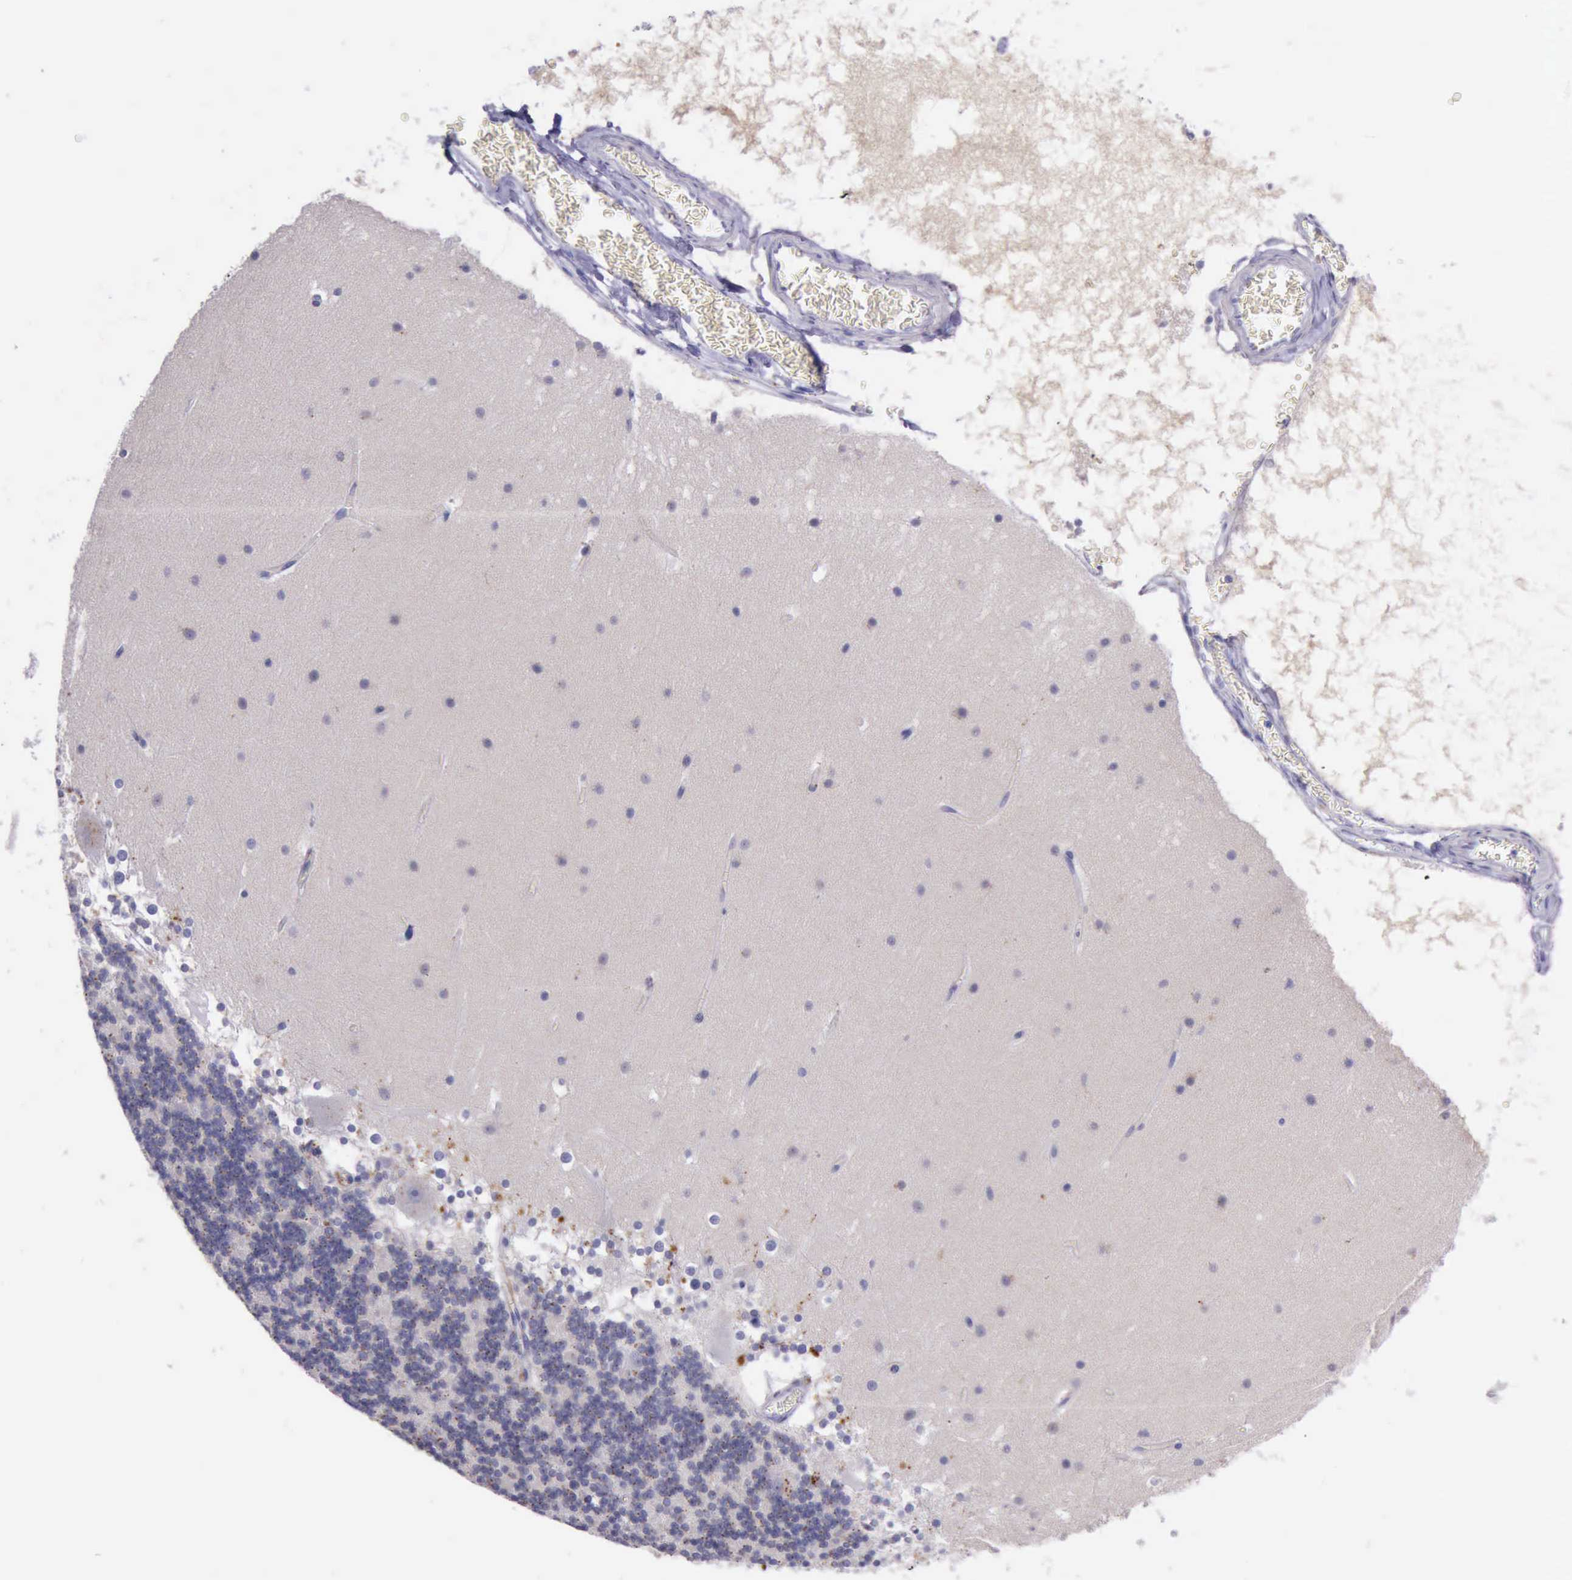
{"staining": {"intensity": "weak", "quantity": "25%-75%", "location": "cytoplasmic/membranous"}, "tissue": "cerebellum", "cell_type": "Cells in granular layer", "image_type": "normal", "snomed": [{"axis": "morphology", "description": "Normal tissue, NOS"}, {"axis": "topography", "description": "Cerebellum"}], "caption": "Immunohistochemistry (DAB (3,3'-diaminobenzidine)) staining of normal human cerebellum exhibits weak cytoplasmic/membranous protein staining in approximately 25%-75% of cells in granular layer.", "gene": "GLA", "patient": {"sex": "female", "age": 19}}